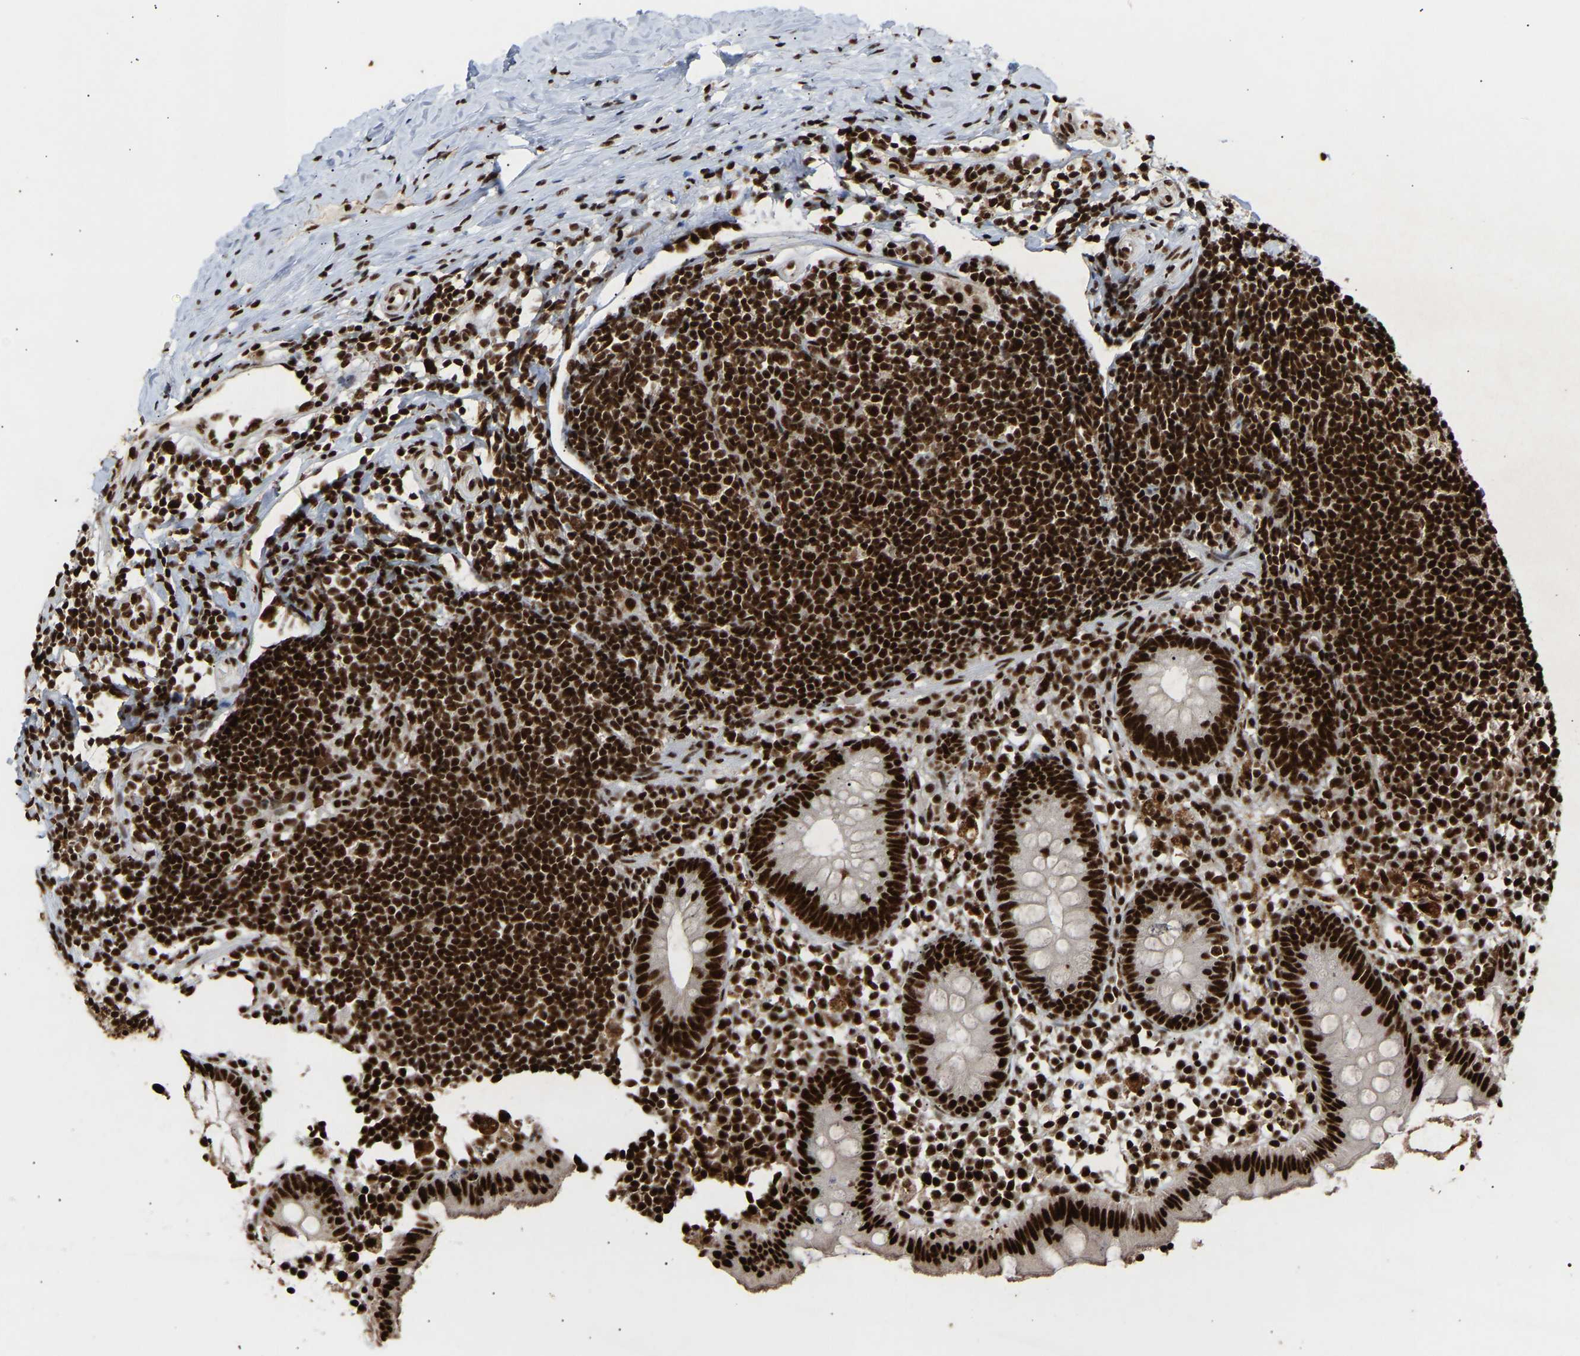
{"staining": {"intensity": "strong", "quantity": ">75%", "location": "nuclear"}, "tissue": "appendix", "cell_type": "Glandular cells", "image_type": "normal", "snomed": [{"axis": "morphology", "description": "Normal tissue, NOS"}, {"axis": "topography", "description": "Appendix"}], "caption": "Protein expression analysis of unremarkable appendix reveals strong nuclear staining in approximately >75% of glandular cells. Nuclei are stained in blue.", "gene": "ALYREF", "patient": {"sex": "female", "age": 20}}